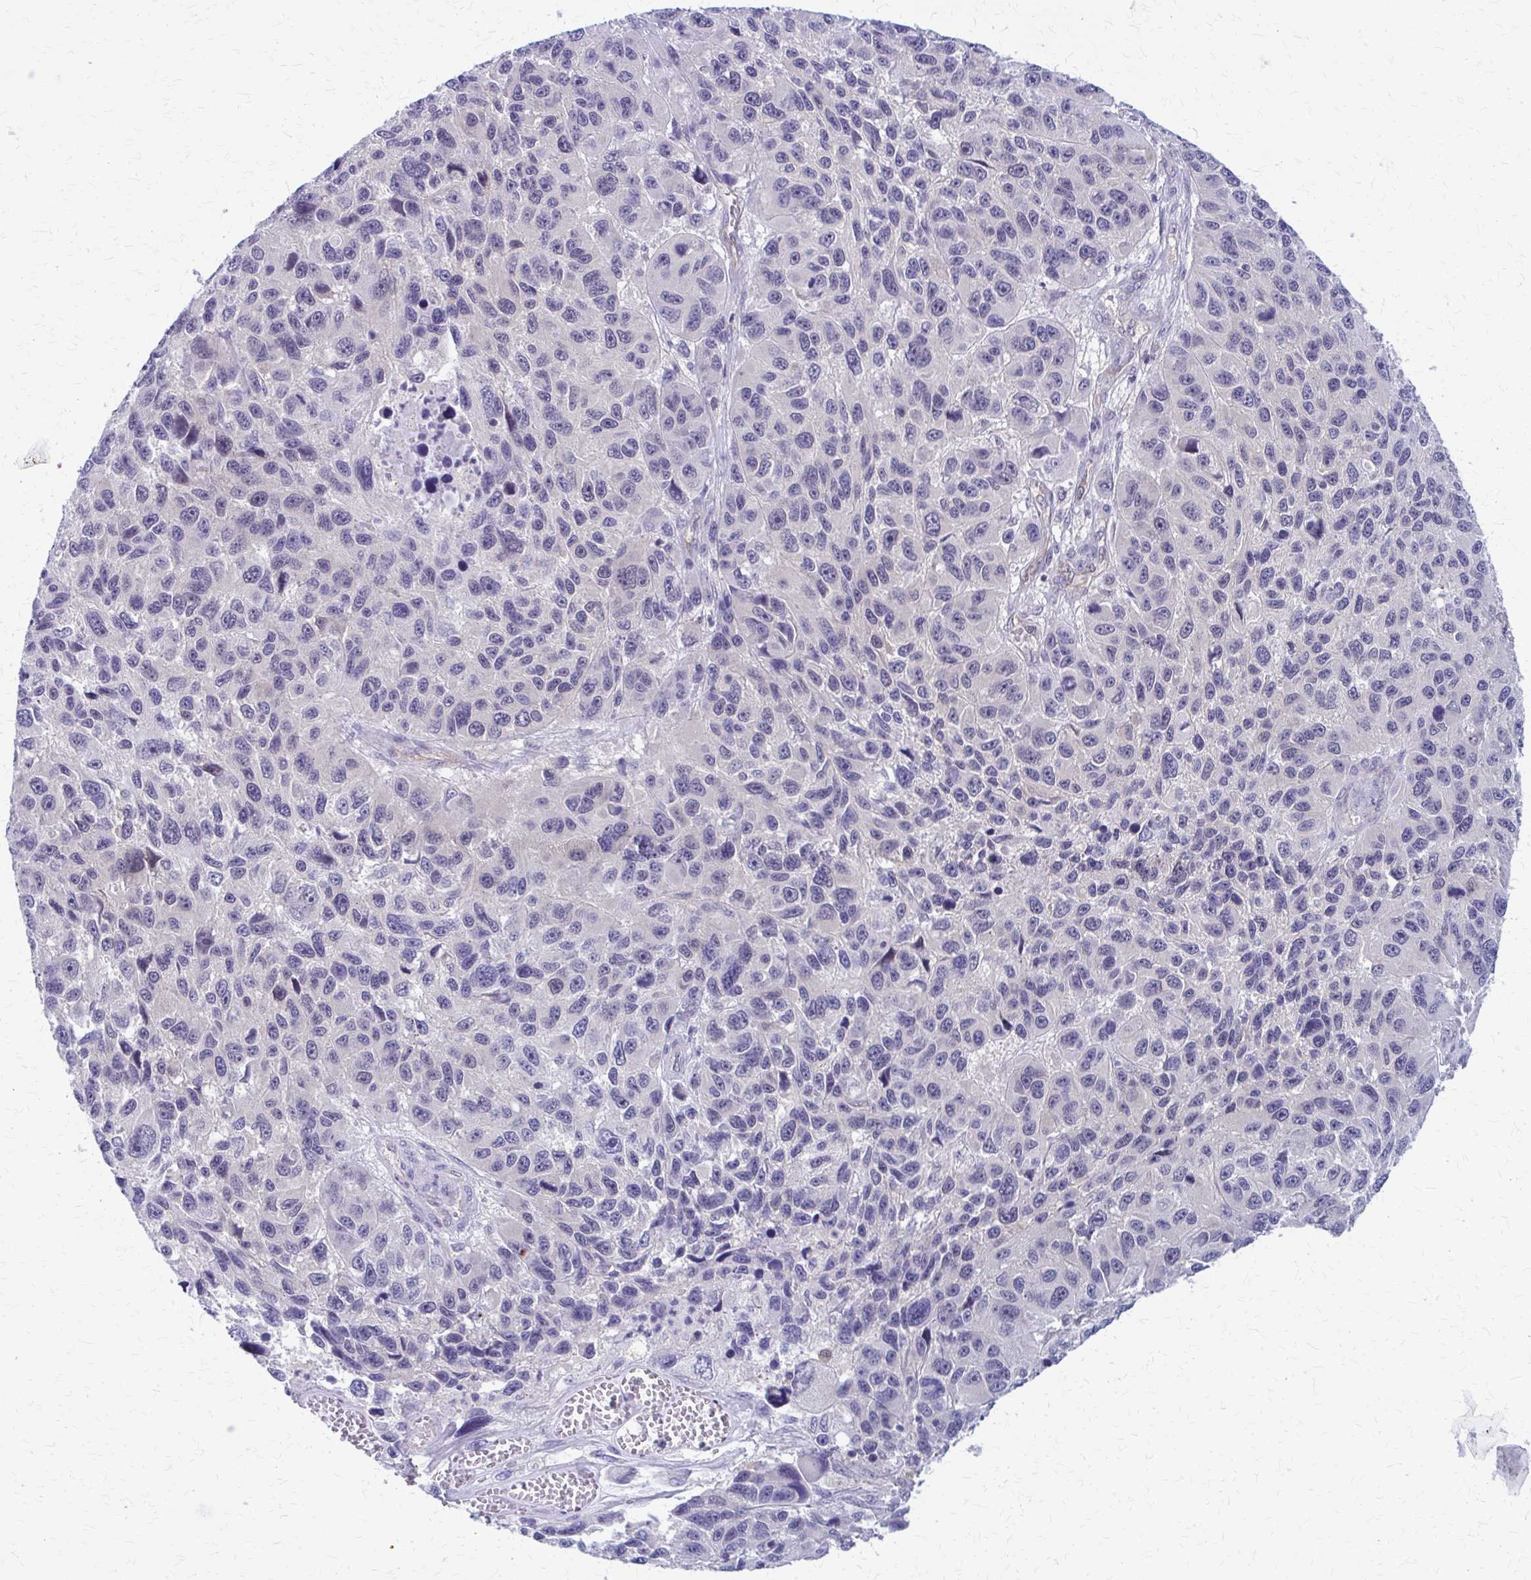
{"staining": {"intensity": "negative", "quantity": "none", "location": "none"}, "tissue": "melanoma", "cell_type": "Tumor cells", "image_type": "cancer", "snomed": [{"axis": "morphology", "description": "Malignant melanoma, NOS"}, {"axis": "topography", "description": "Skin"}], "caption": "Melanoma stained for a protein using immunohistochemistry (IHC) exhibits no expression tumor cells.", "gene": "CLIC2", "patient": {"sex": "male", "age": 53}}